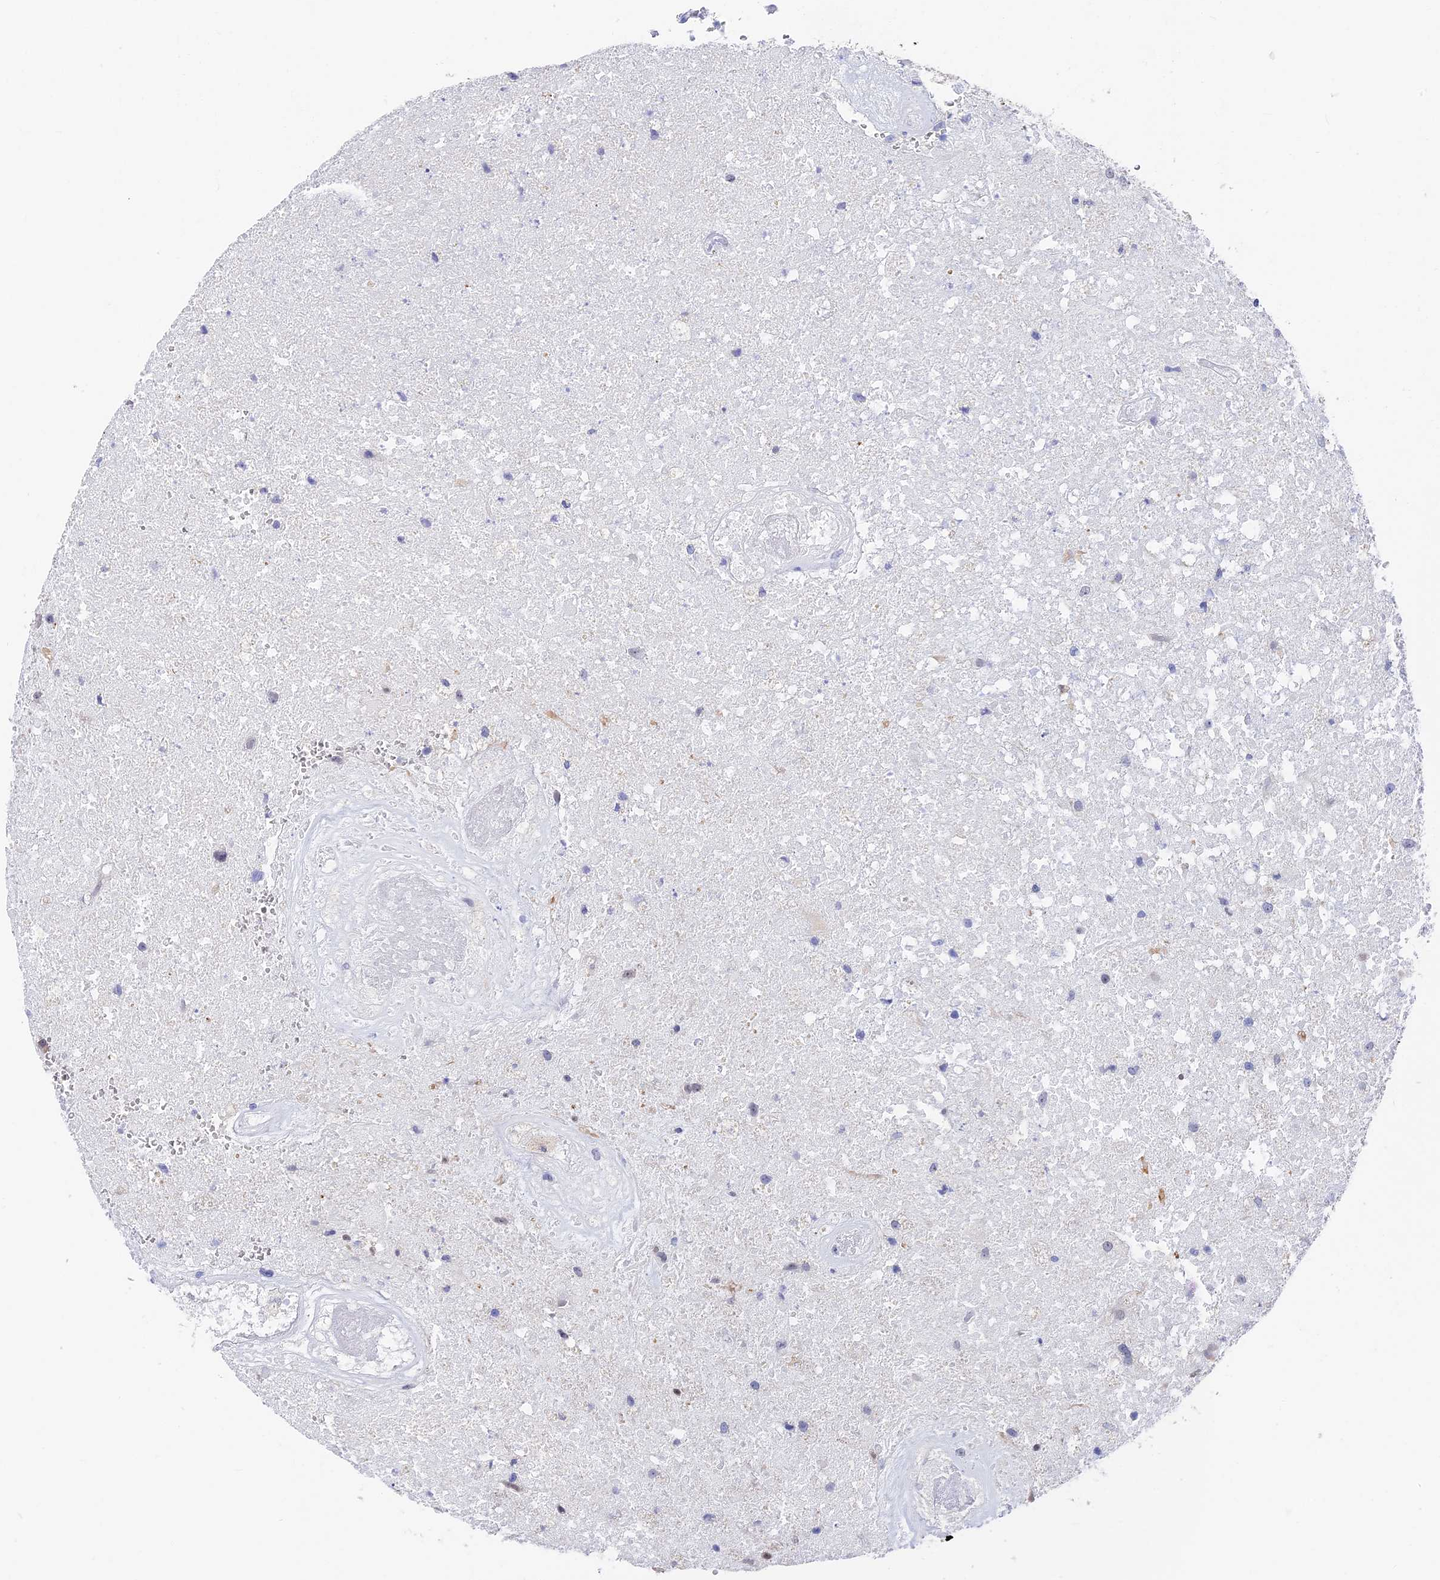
{"staining": {"intensity": "negative", "quantity": "none", "location": "none"}, "tissue": "glioma", "cell_type": "Tumor cells", "image_type": "cancer", "snomed": [{"axis": "morphology", "description": "Glioma, malignant, High grade"}, {"axis": "topography", "description": "Brain"}], "caption": "This is a image of immunohistochemistry (IHC) staining of glioma, which shows no staining in tumor cells.", "gene": "VPS33B", "patient": {"sex": "male", "age": 56}}